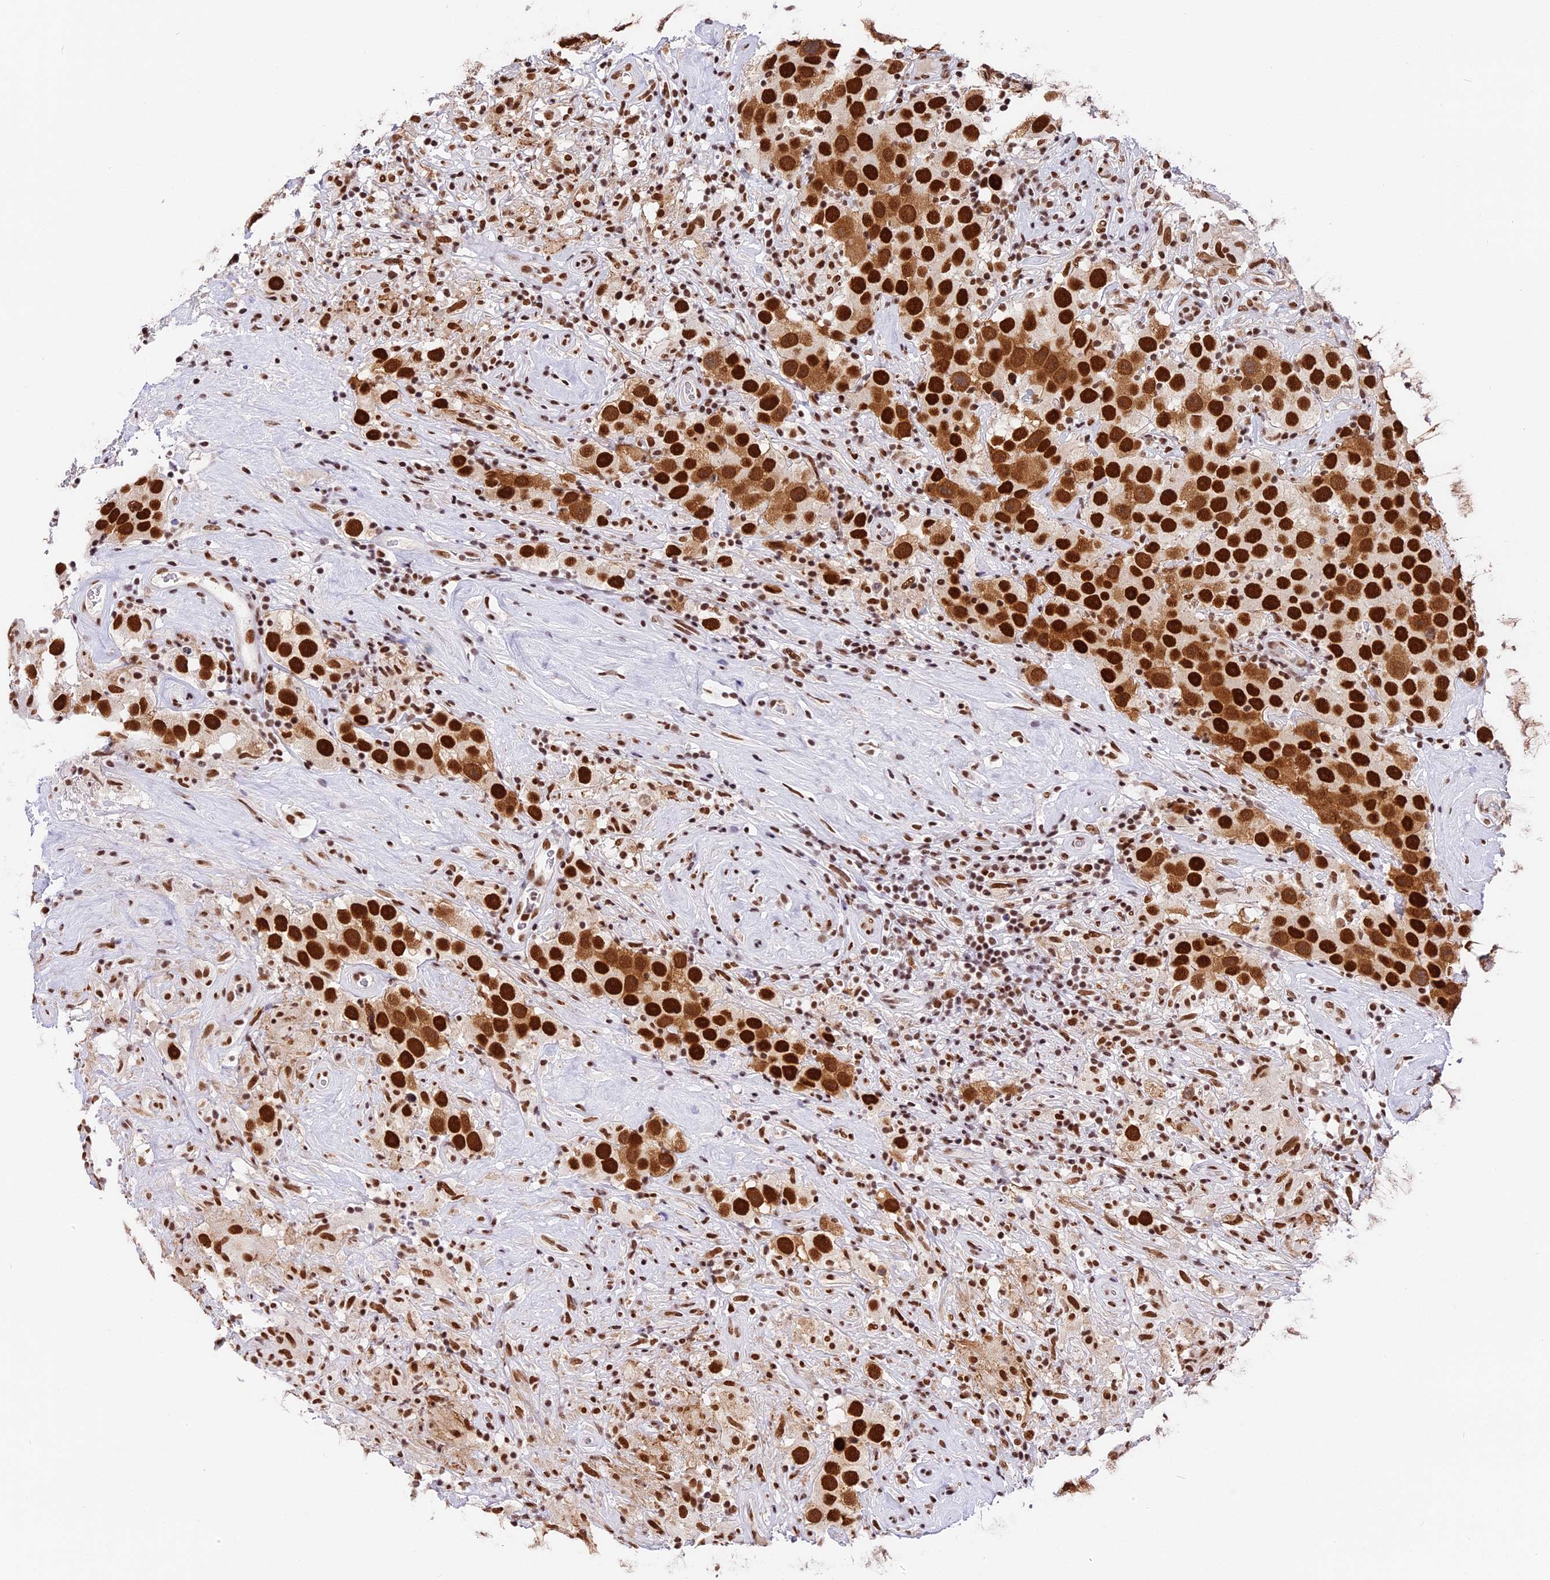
{"staining": {"intensity": "strong", "quantity": ">75%", "location": "cytoplasmic/membranous,nuclear"}, "tissue": "testis cancer", "cell_type": "Tumor cells", "image_type": "cancer", "snomed": [{"axis": "morphology", "description": "Seminoma, NOS"}, {"axis": "topography", "description": "Testis"}], "caption": "An IHC photomicrograph of tumor tissue is shown. Protein staining in brown labels strong cytoplasmic/membranous and nuclear positivity in testis seminoma within tumor cells.", "gene": "SBNO1", "patient": {"sex": "male", "age": 49}}